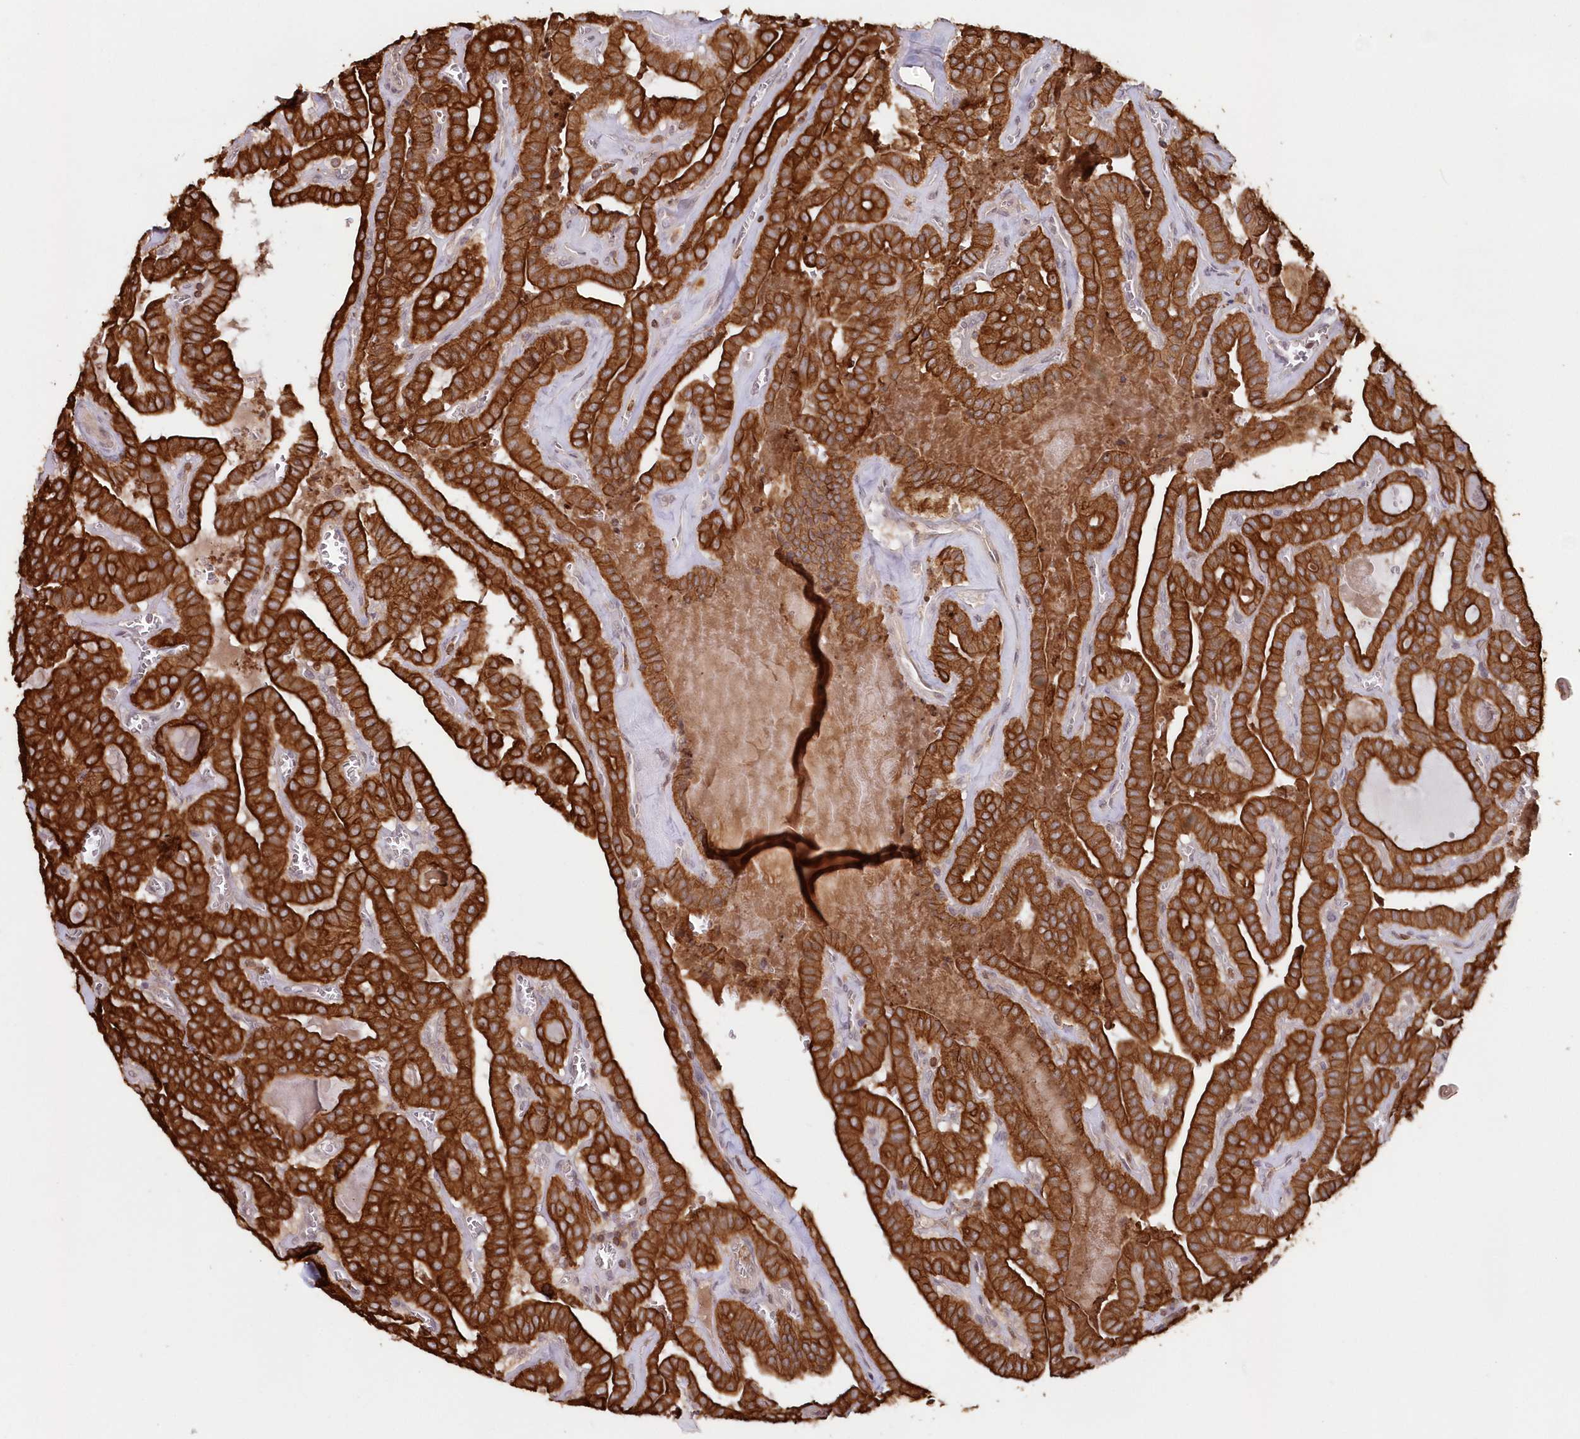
{"staining": {"intensity": "strong", "quantity": ">75%", "location": "cytoplasmic/membranous"}, "tissue": "thyroid cancer", "cell_type": "Tumor cells", "image_type": "cancer", "snomed": [{"axis": "morphology", "description": "Papillary adenocarcinoma, NOS"}, {"axis": "topography", "description": "Thyroid gland"}], "caption": "Immunohistochemistry histopathology image of neoplastic tissue: human thyroid cancer (papillary adenocarcinoma) stained using immunohistochemistry (IHC) exhibits high levels of strong protein expression localized specifically in the cytoplasmic/membranous of tumor cells, appearing as a cytoplasmic/membranous brown color.", "gene": "SNED1", "patient": {"sex": "male", "age": 52}}